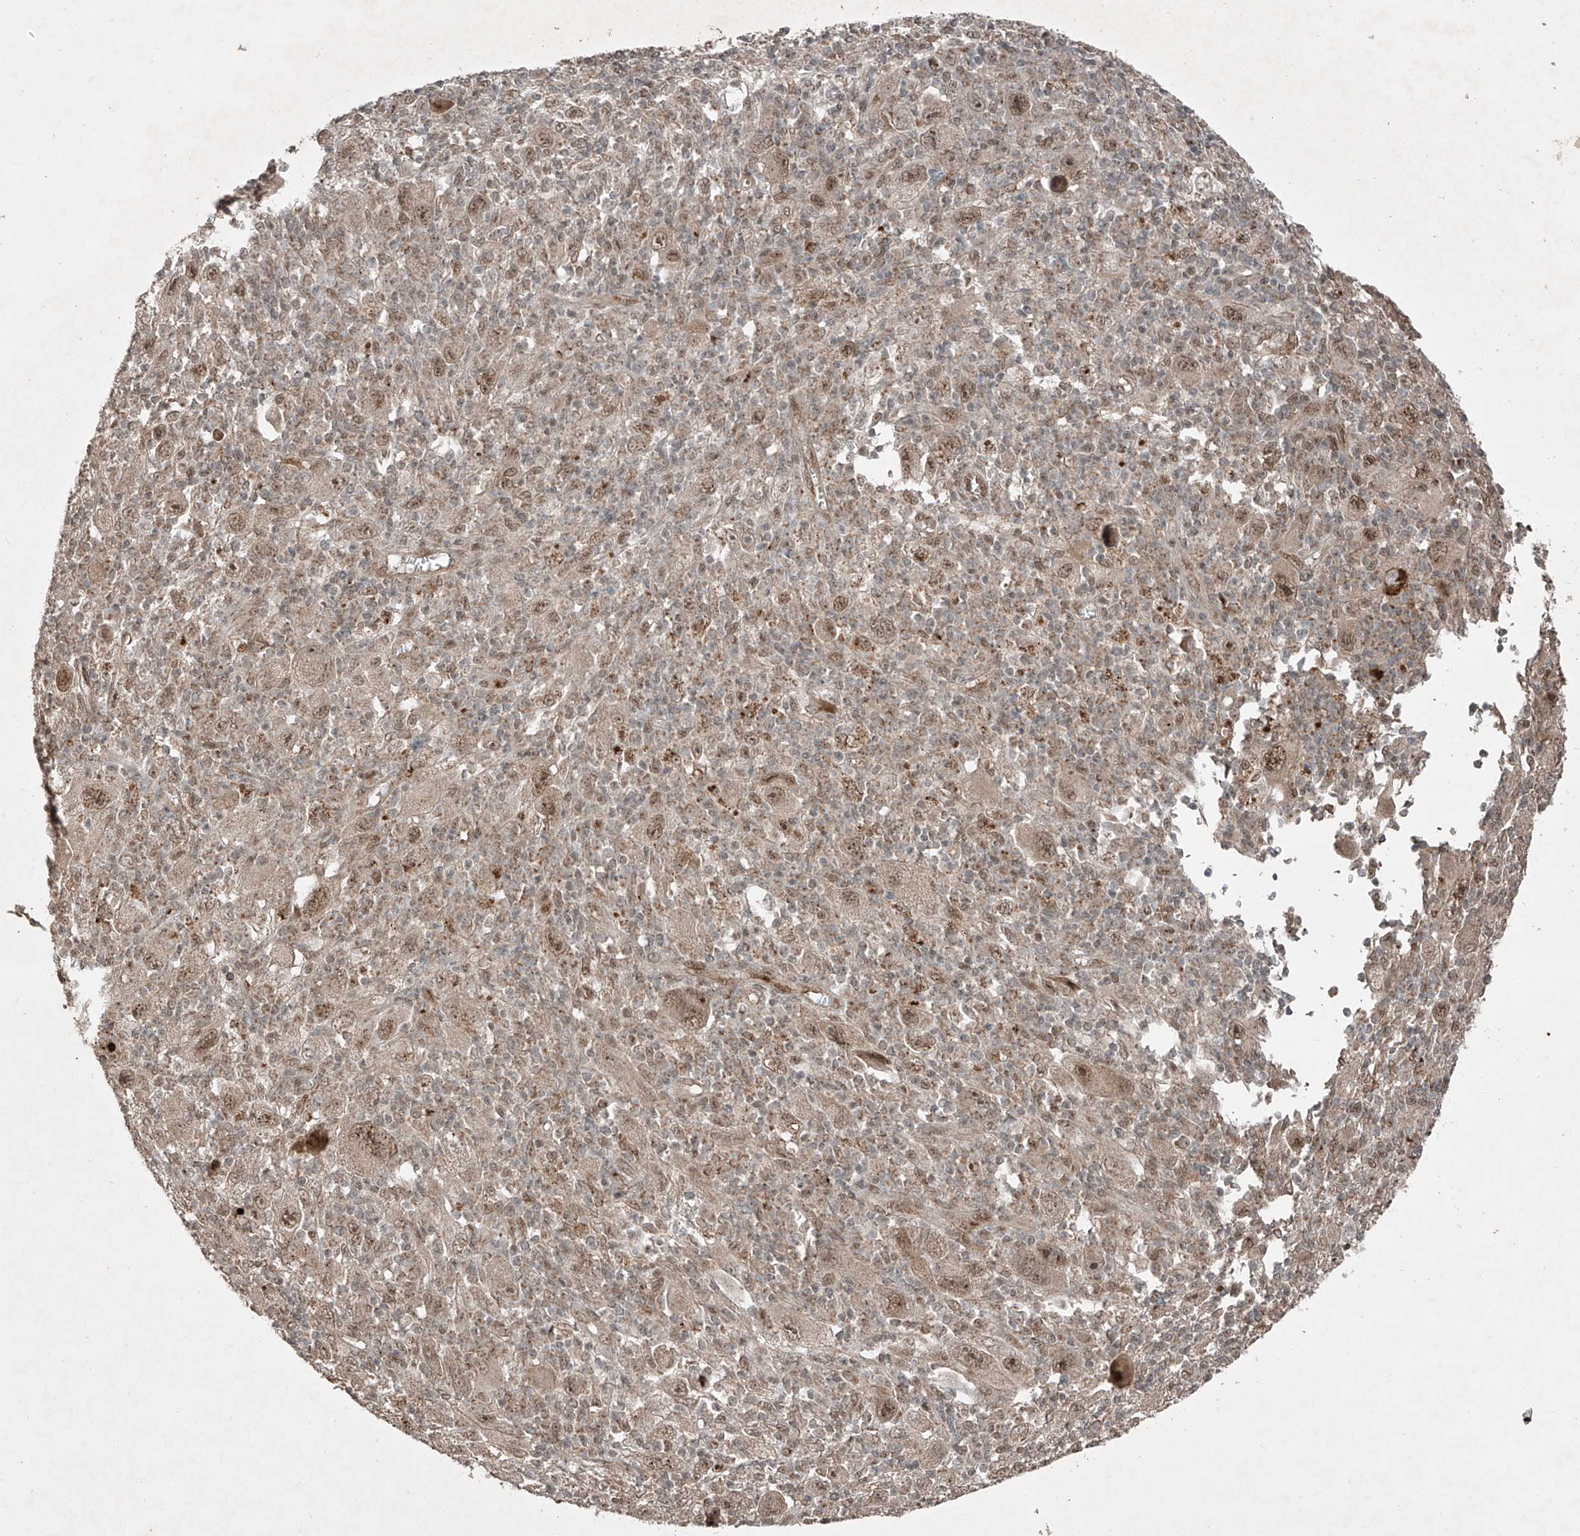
{"staining": {"intensity": "weak", "quantity": ">75%", "location": "nuclear"}, "tissue": "melanoma", "cell_type": "Tumor cells", "image_type": "cancer", "snomed": [{"axis": "morphology", "description": "Malignant melanoma, Metastatic site"}, {"axis": "topography", "description": "Skin"}], "caption": "Protein expression analysis of human malignant melanoma (metastatic site) reveals weak nuclear positivity in approximately >75% of tumor cells.", "gene": "ZNF620", "patient": {"sex": "female", "age": 56}}